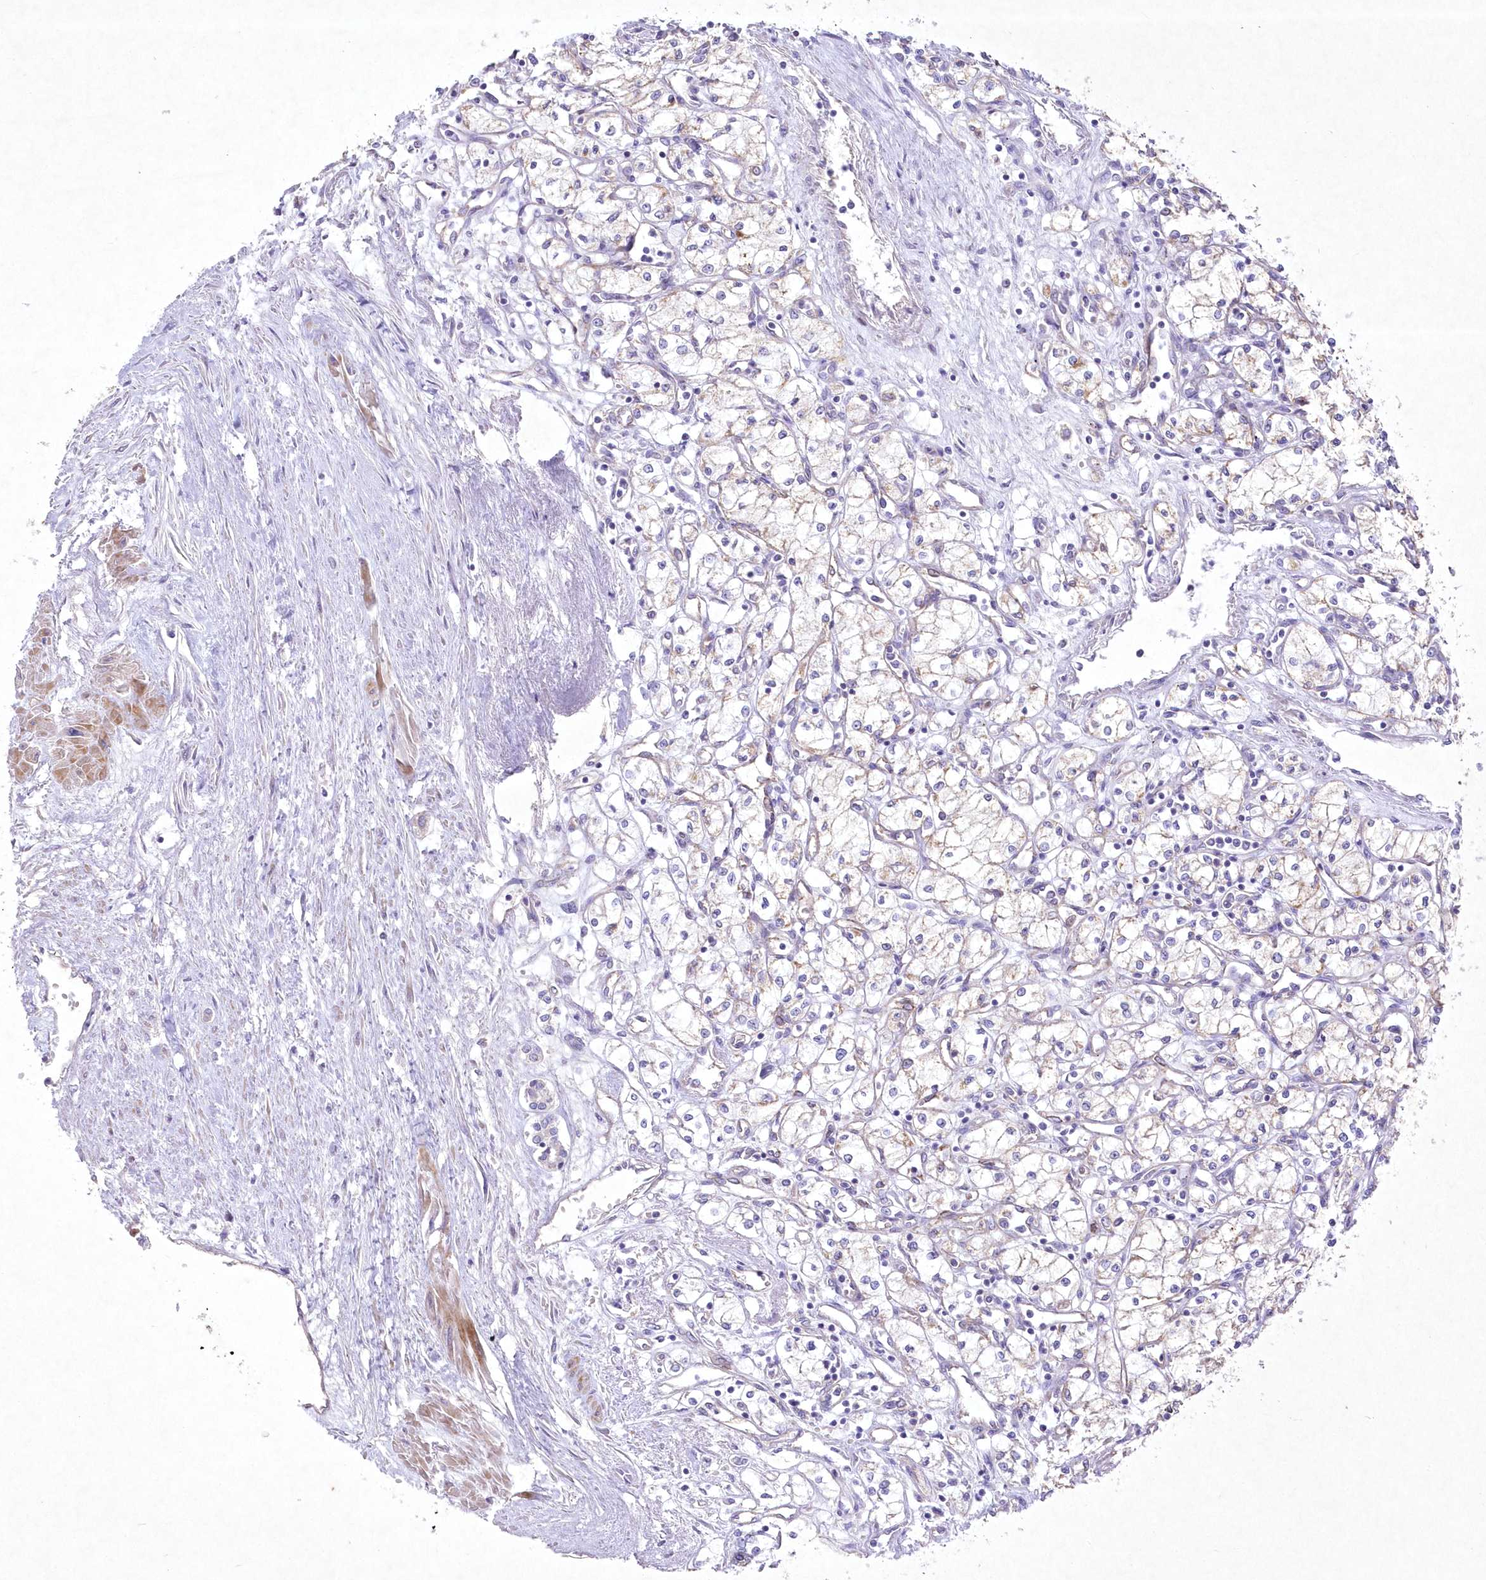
{"staining": {"intensity": "negative", "quantity": "none", "location": "none"}, "tissue": "renal cancer", "cell_type": "Tumor cells", "image_type": "cancer", "snomed": [{"axis": "morphology", "description": "Adenocarcinoma, NOS"}, {"axis": "topography", "description": "Kidney"}], "caption": "Adenocarcinoma (renal) was stained to show a protein in brown. There is no significant expression in tumor cells.", "gene": "ITSN2", "patient": {"sex": "male", "age": 59}}